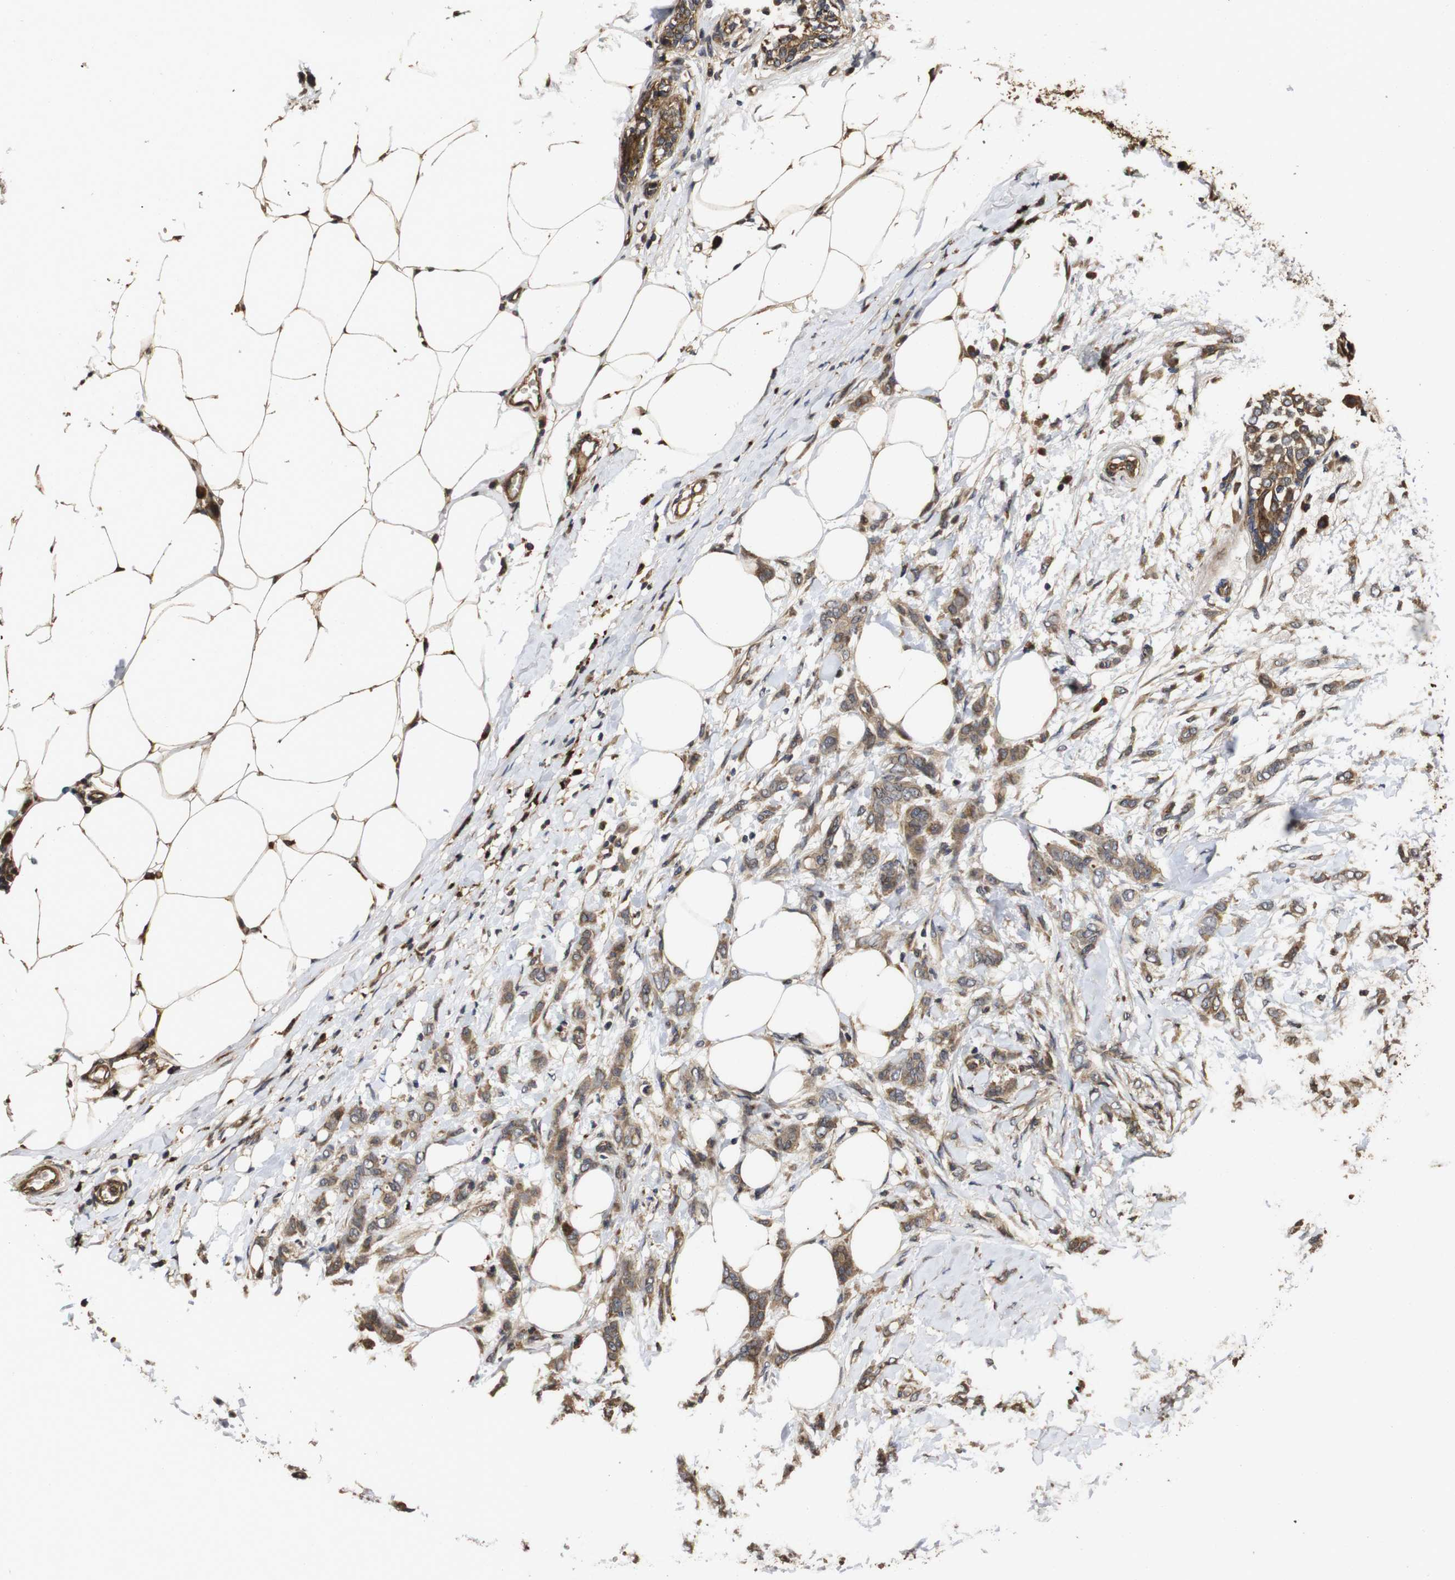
{"staining": {"intensity": "moderate", "quantity": ">75%", "location": "cytoplasmic/membranous"}, "tissue": "breast cancer", "cell_type": "Tumor cells", "image_type": "cancer", "snomed": [{"axis": "morphology", "description": "Lobular carcinoma, in situ"}, {"axis": "morphology", "description": "Lobular carcinoma"}, {"axis": "topography", "description": "Breast"}], "caption": "Breast lobular carcinoma in situ tissue demonstrates moderate cytoplasmic/membranous staining in approximately >75% of tumor cells, visualized by immunohistochemistry.", "gene": "PTPN14", "patient": {"sex": "female", "age": 41}}